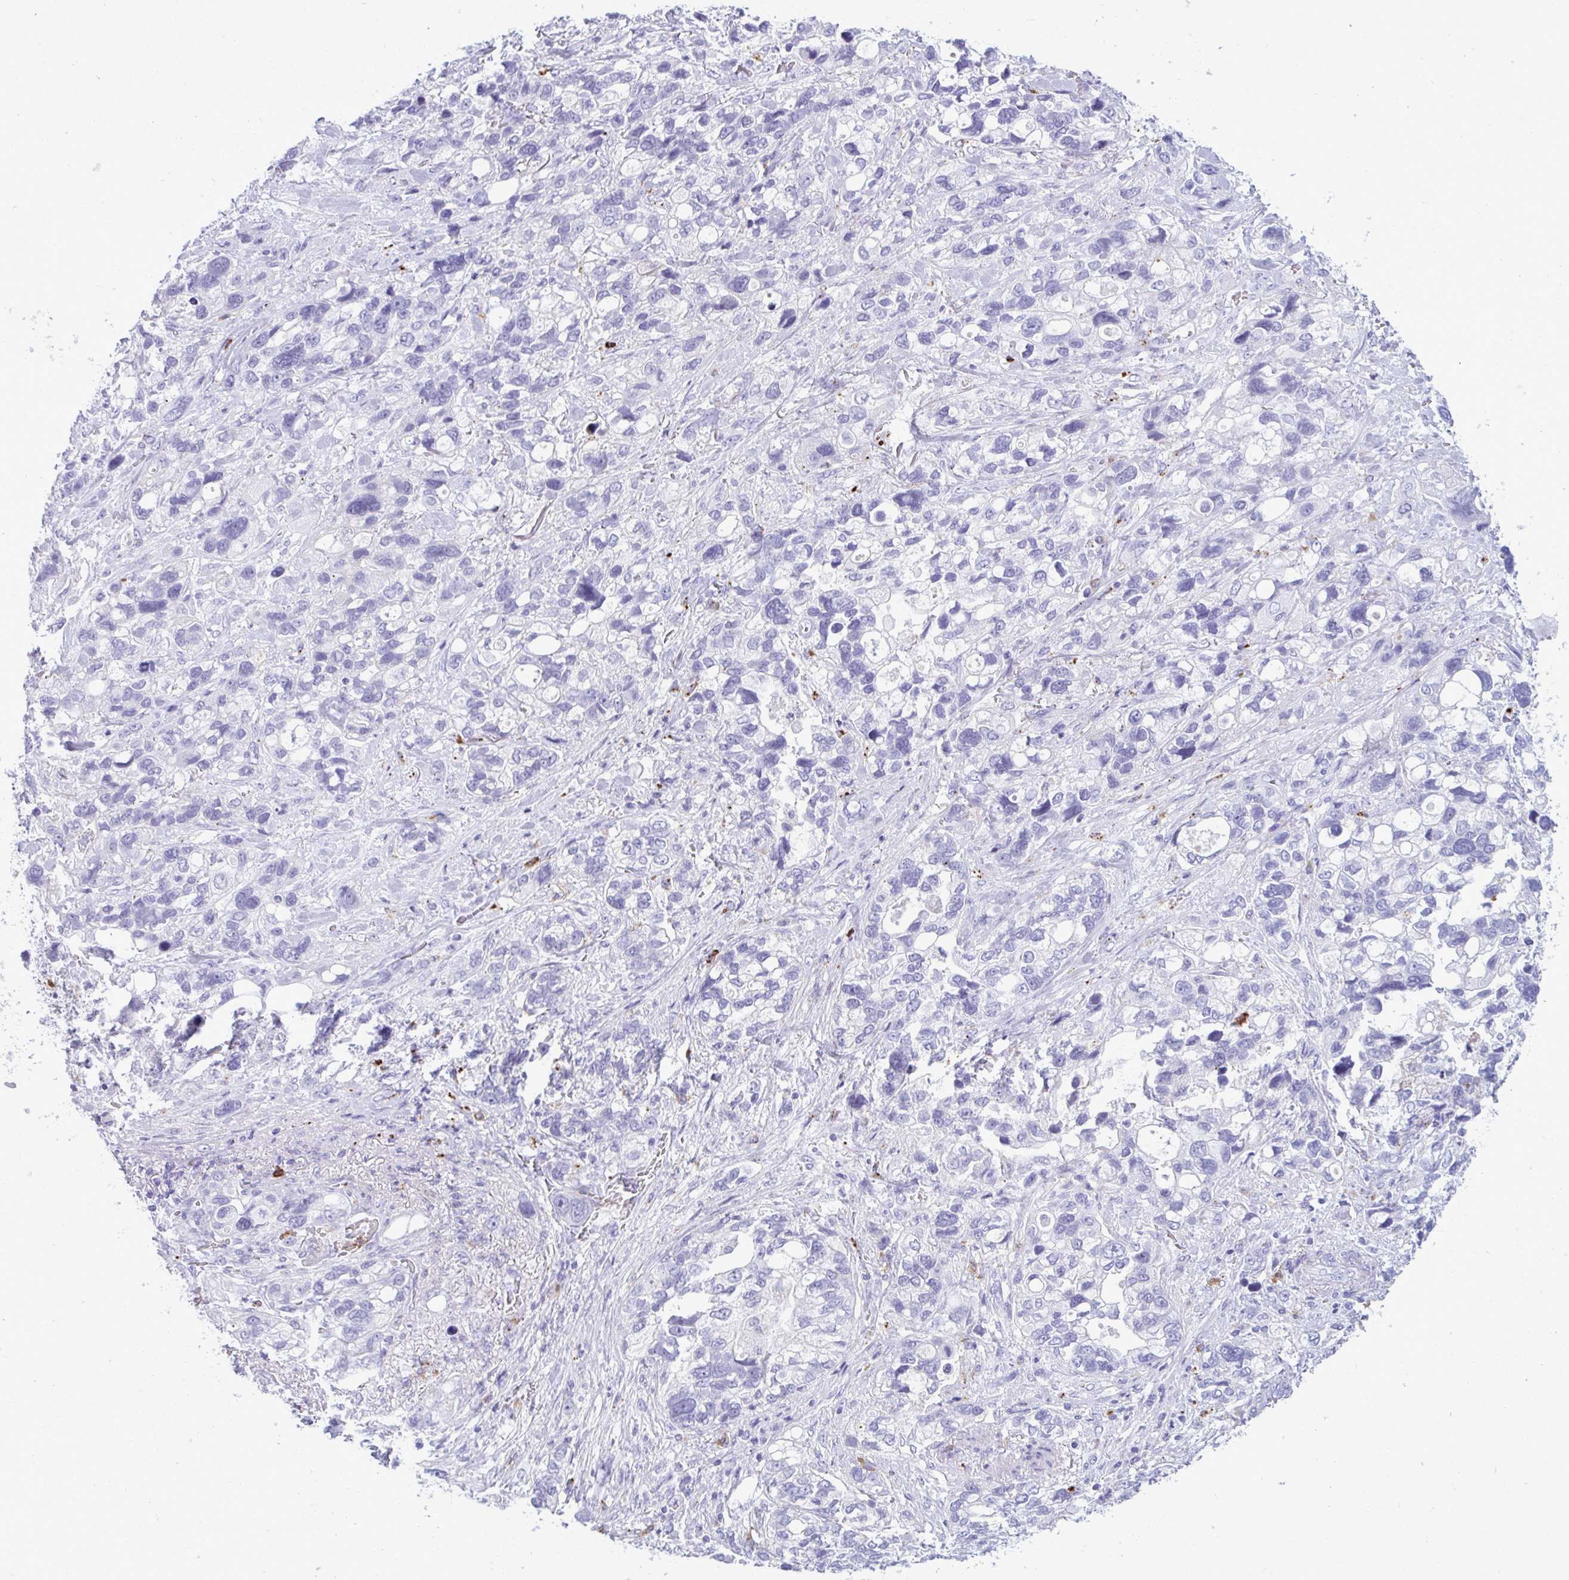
{"staining": {"intensity": "negative", "quantity": "none", "location": "none"}, "tissue": "stomach cancer", "cell_type": "Tumor cells", "image_type": "cancer", "snomed": [{"axis": "morphology", "description": "Adenocarcinoma, NOS"}, {"axis": "topography", "description": "Stomach, upper"}], "caption": "The immunohistochemistry (IHC) photomicrograph has no significant expression in tumor cells of stomach cancer tissue.", "gene": "ARHGAP42", "patient": {"sex": "female", "age": 81}}